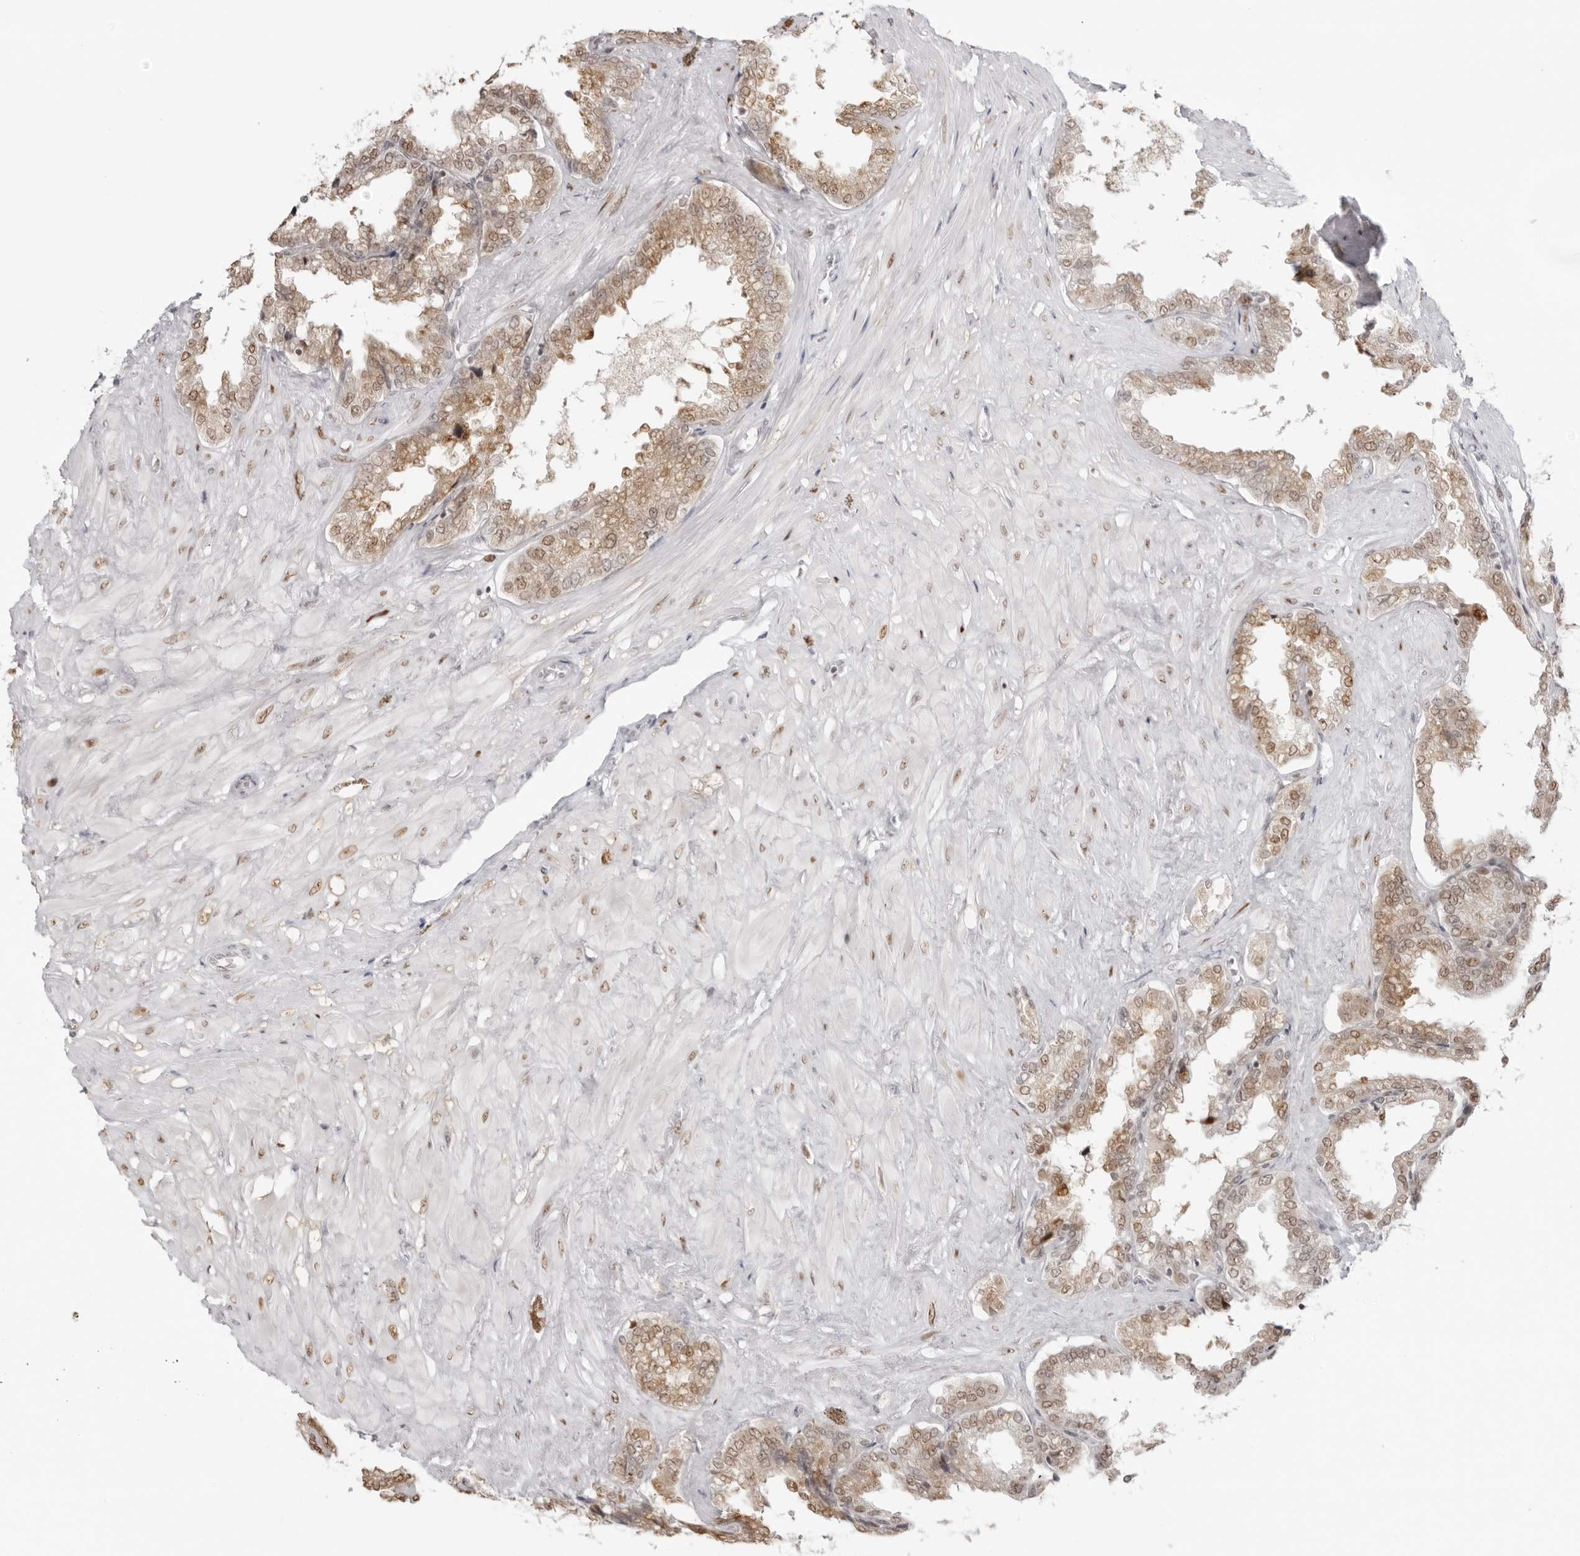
{"staining": {"intensity": "moderate", "quantity": "25%-75%", "location": "cytoplasmic/membranous,nuclear"}, "tissue": "seminal vesicle", "cell_type": "Glandular cells", "image_type": "normal", "snomed": [{"axis": "morphology", "description": "Normal tissue, NOS"}, {"axis": "topography", "description": "Seminal veicle"}], "caption": "IHC image of normal seminal vesicle: human seminal vesicle stained using IHC exhibits medium levels of moderate protein expression localized specifically in the cytoplasmic/membranous,nuclear of glandular cells, appearing as a cytoplasmic/membranous,nuclear brown color.", "gene": "RNF146", "patient": {"sex": "male", "age": 46}}